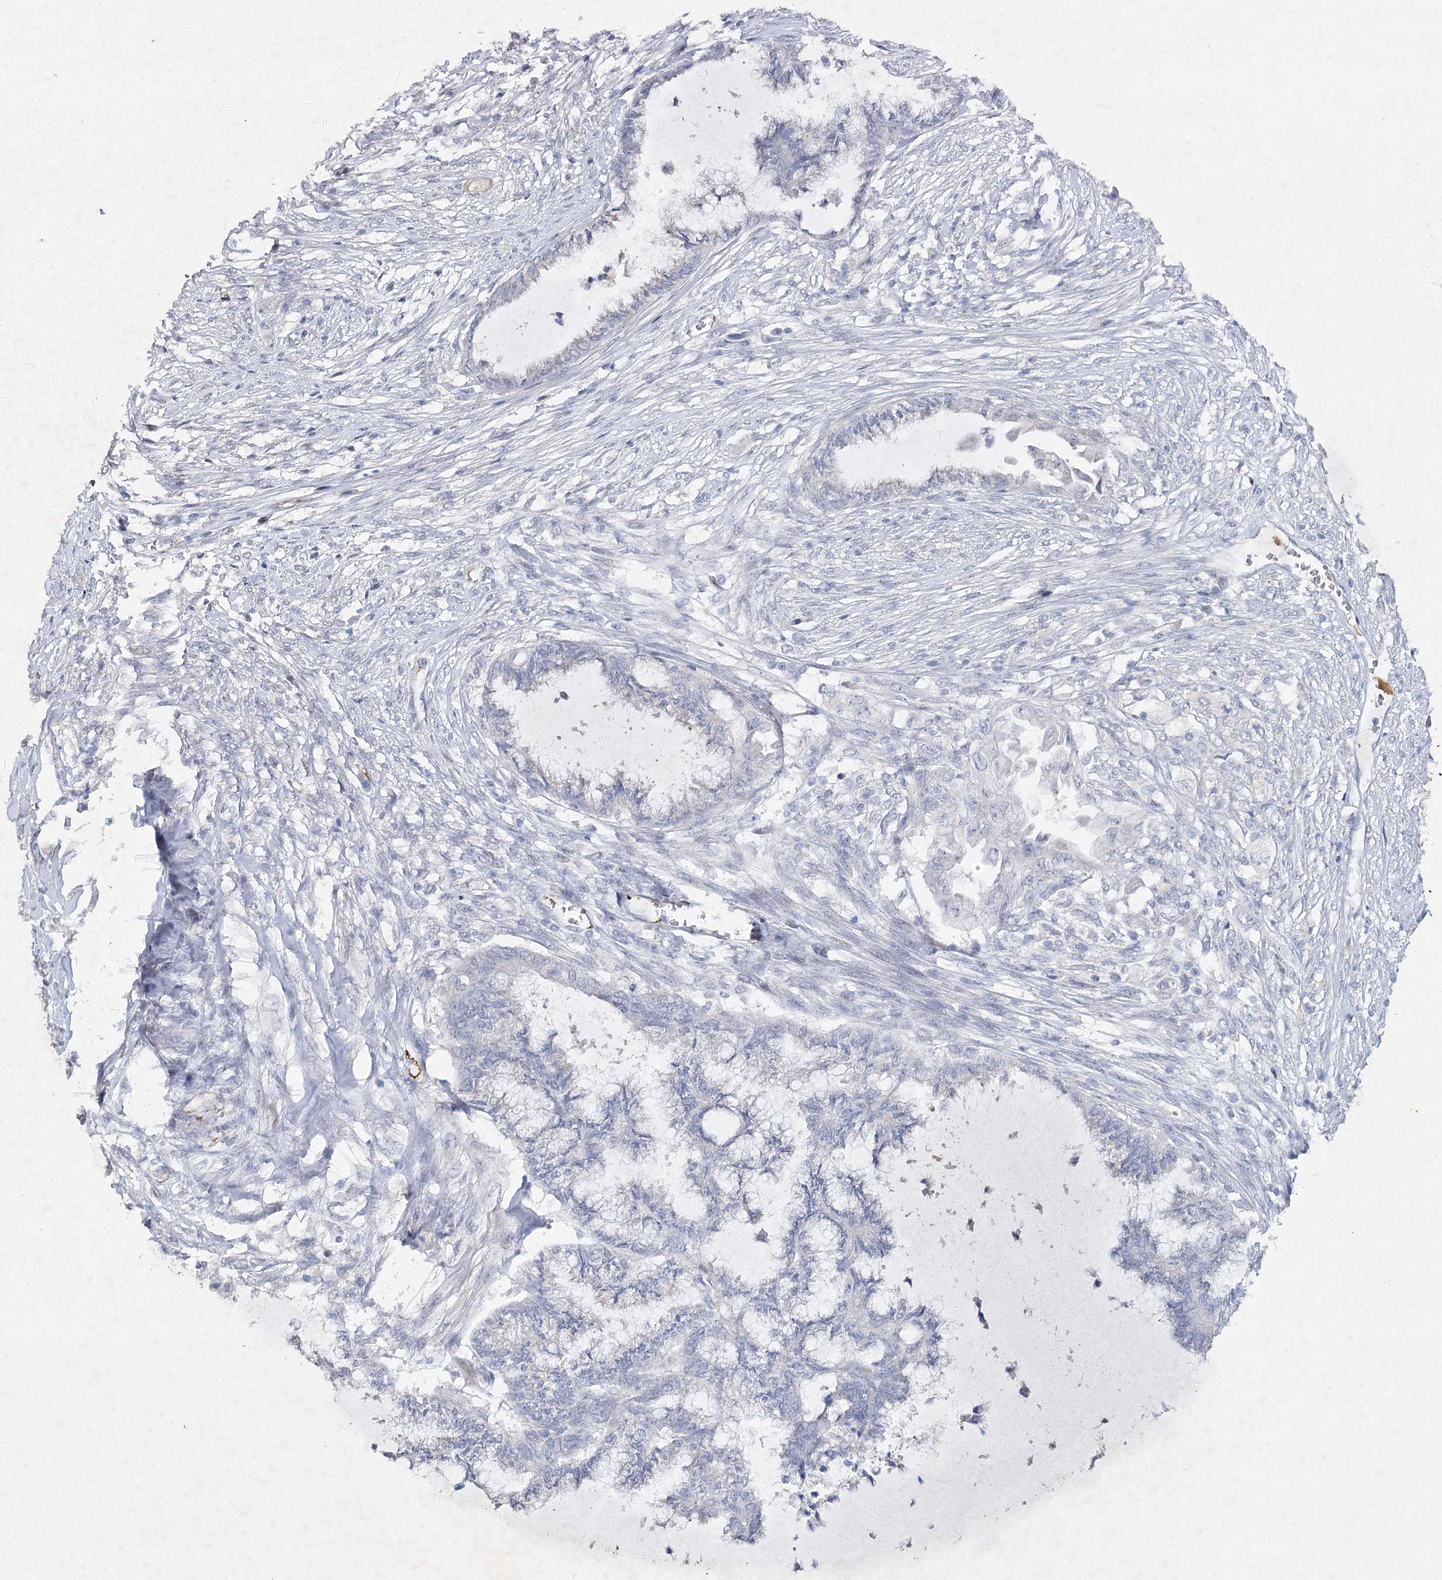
{"staining": {"intensity": "negative", "quantity": "none", "location": "none"}, "tissue": "endometrial cancer", "cell_type": "Tumor cells", "image_type": "cancer", "snomed": [{"axis": "morphology", "description": "Adenocarcinoma, NOS"}, {"axis": "topography", "description": "Endometrium"}], "caption": "Endometrial cancer stained for a protein using immunohistochemistry shows no staining tumor cells.", "gene": "RFX6", "patient": {"sex": "female", "age": 86}}